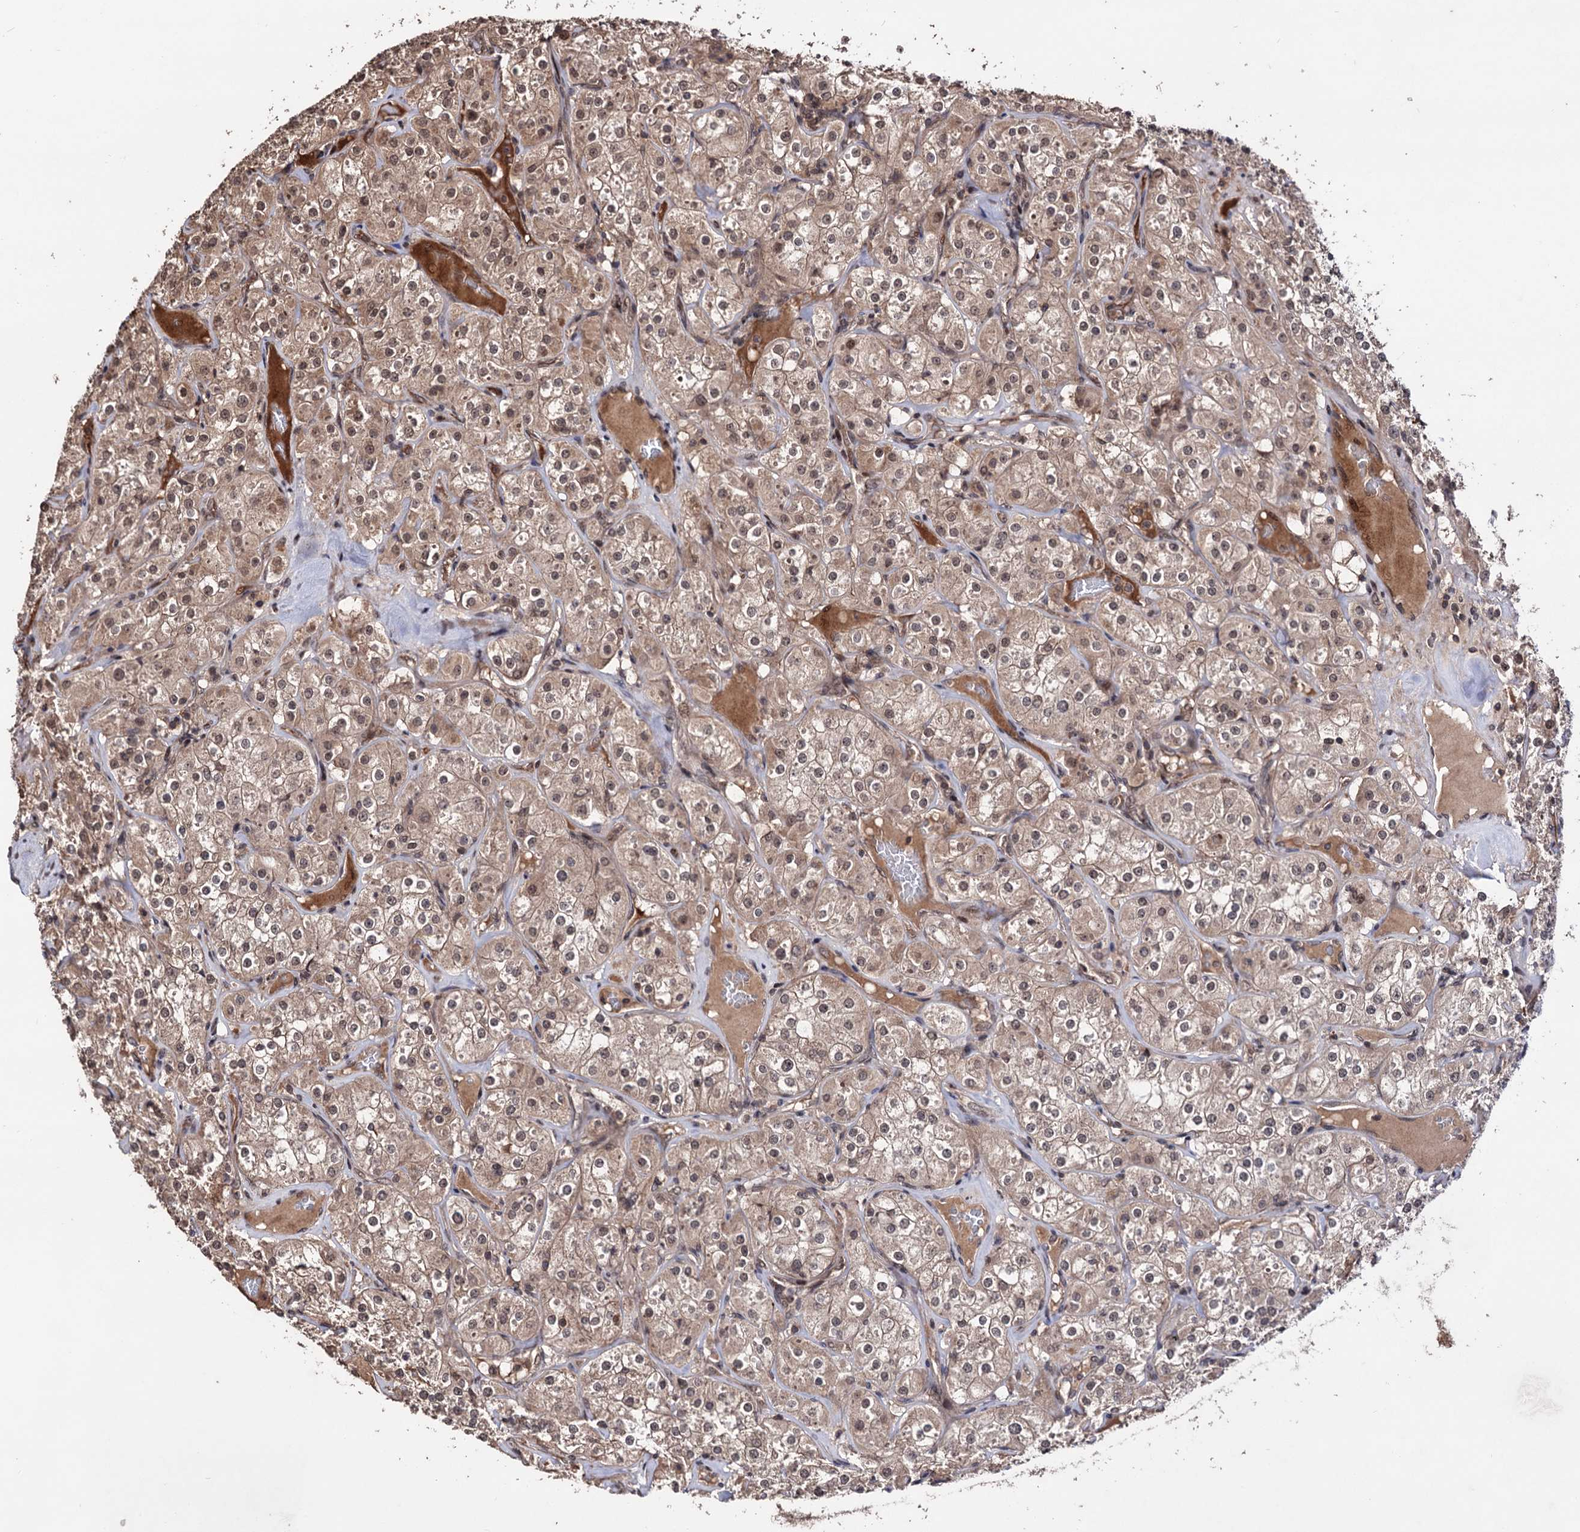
{"staining": {"intensity": "moderate", "quantity": ">75%", "location": "cytoplasmic/membranous,nuclear"}, "tissue": "renal cancer", "cell_type": "Tumor cells", "image_type": "cancer", "snomed": [{"axis": "morphology", "description": "Adenocarcinoma, NOS"}, {"axis": "topography", "description": "Kidney"}], "caption": "Moderate cytoplasmic/membranous and nuclear positivity is identified in about >75% of tumor cells in renal cancer (adenocarcinoma).", "gene": "KLF5", "patient": {"sex": "male", "age": 77}}